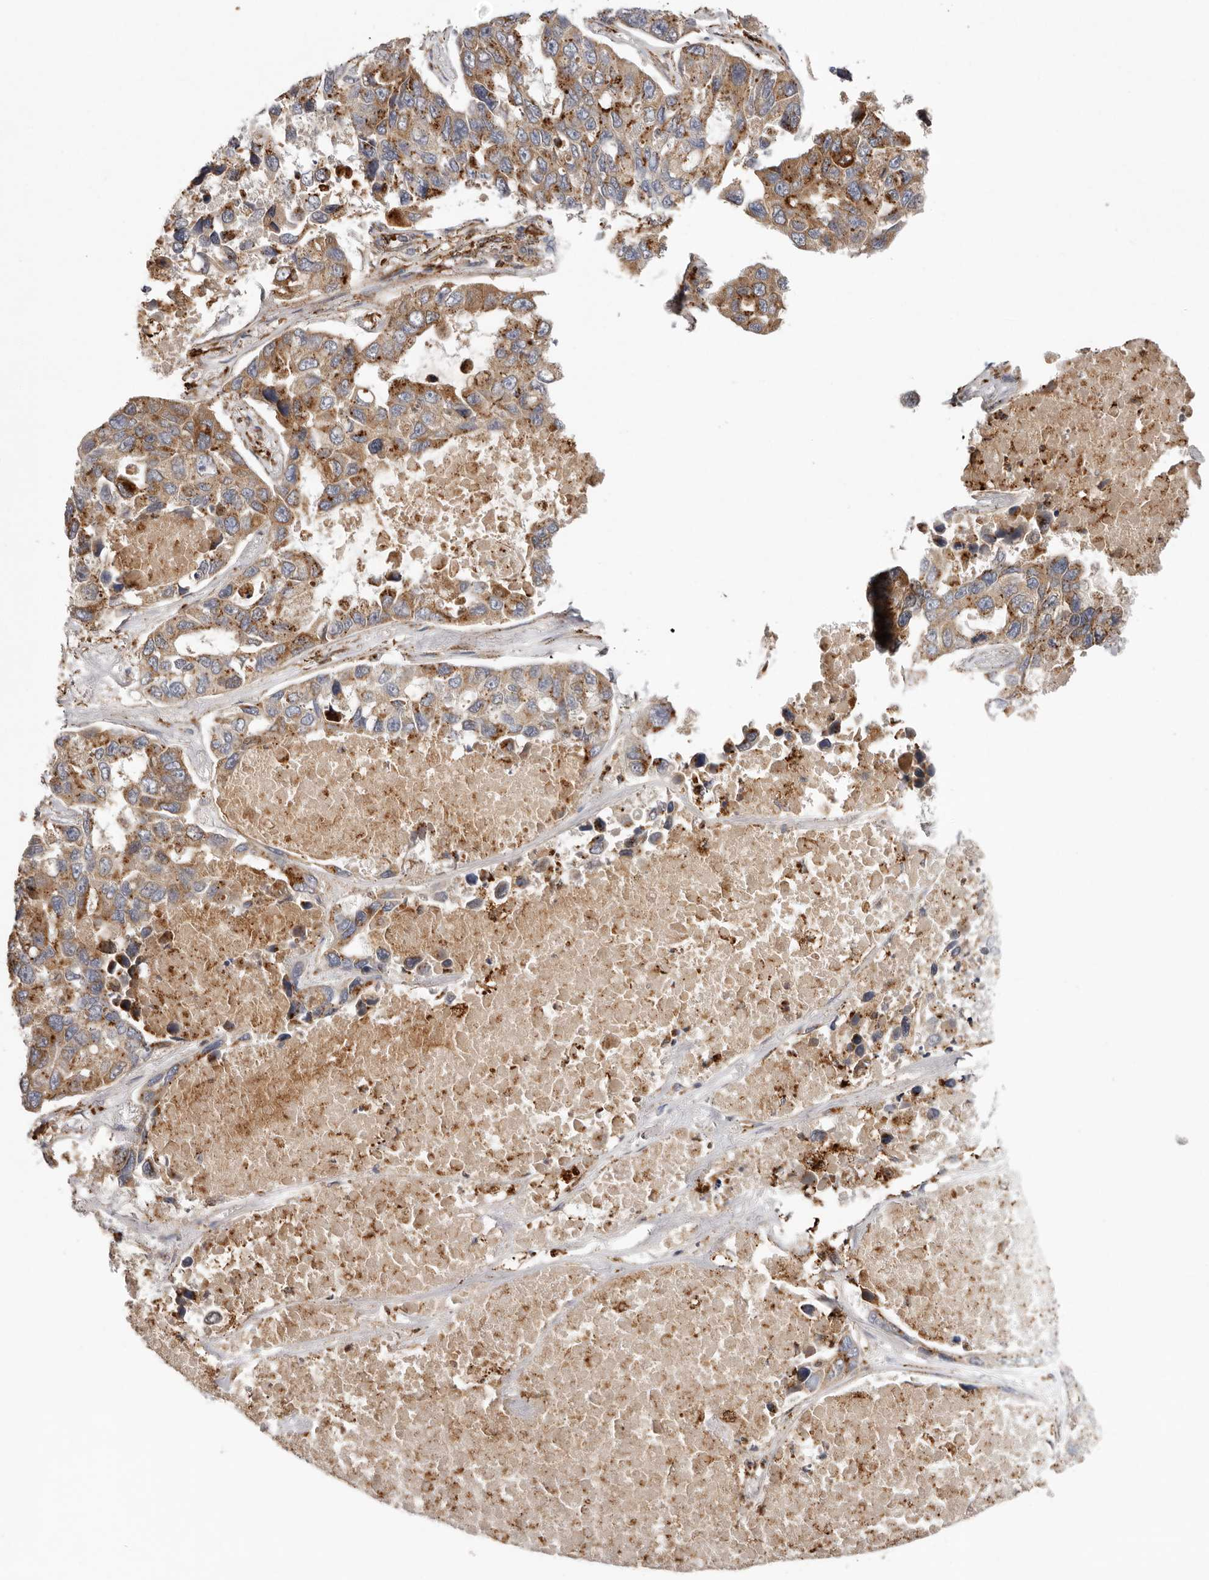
{"staining": {"intensity": "moderate", "quantity": ">75%", "location": "cytoplasmic/membranous"}, "tissue": "lung cancer", "cell_type": "Tumor cells", "image_type": "cancer", "snomed": [{"axis": "morphology", "description": "Adenocarcinoma, NOS"}, {"axis": "topography", "description": "Lung"}], "caption": "This histopathology image displays immunohistochemistry (IHC) staining of lung cancer (adenocarcinoma), with medium moderate cytoplasmic/membranous positivity in about >75% of tumor cells.", "gene": "GRN", "patient": {"sex": "male", "age": 64}}